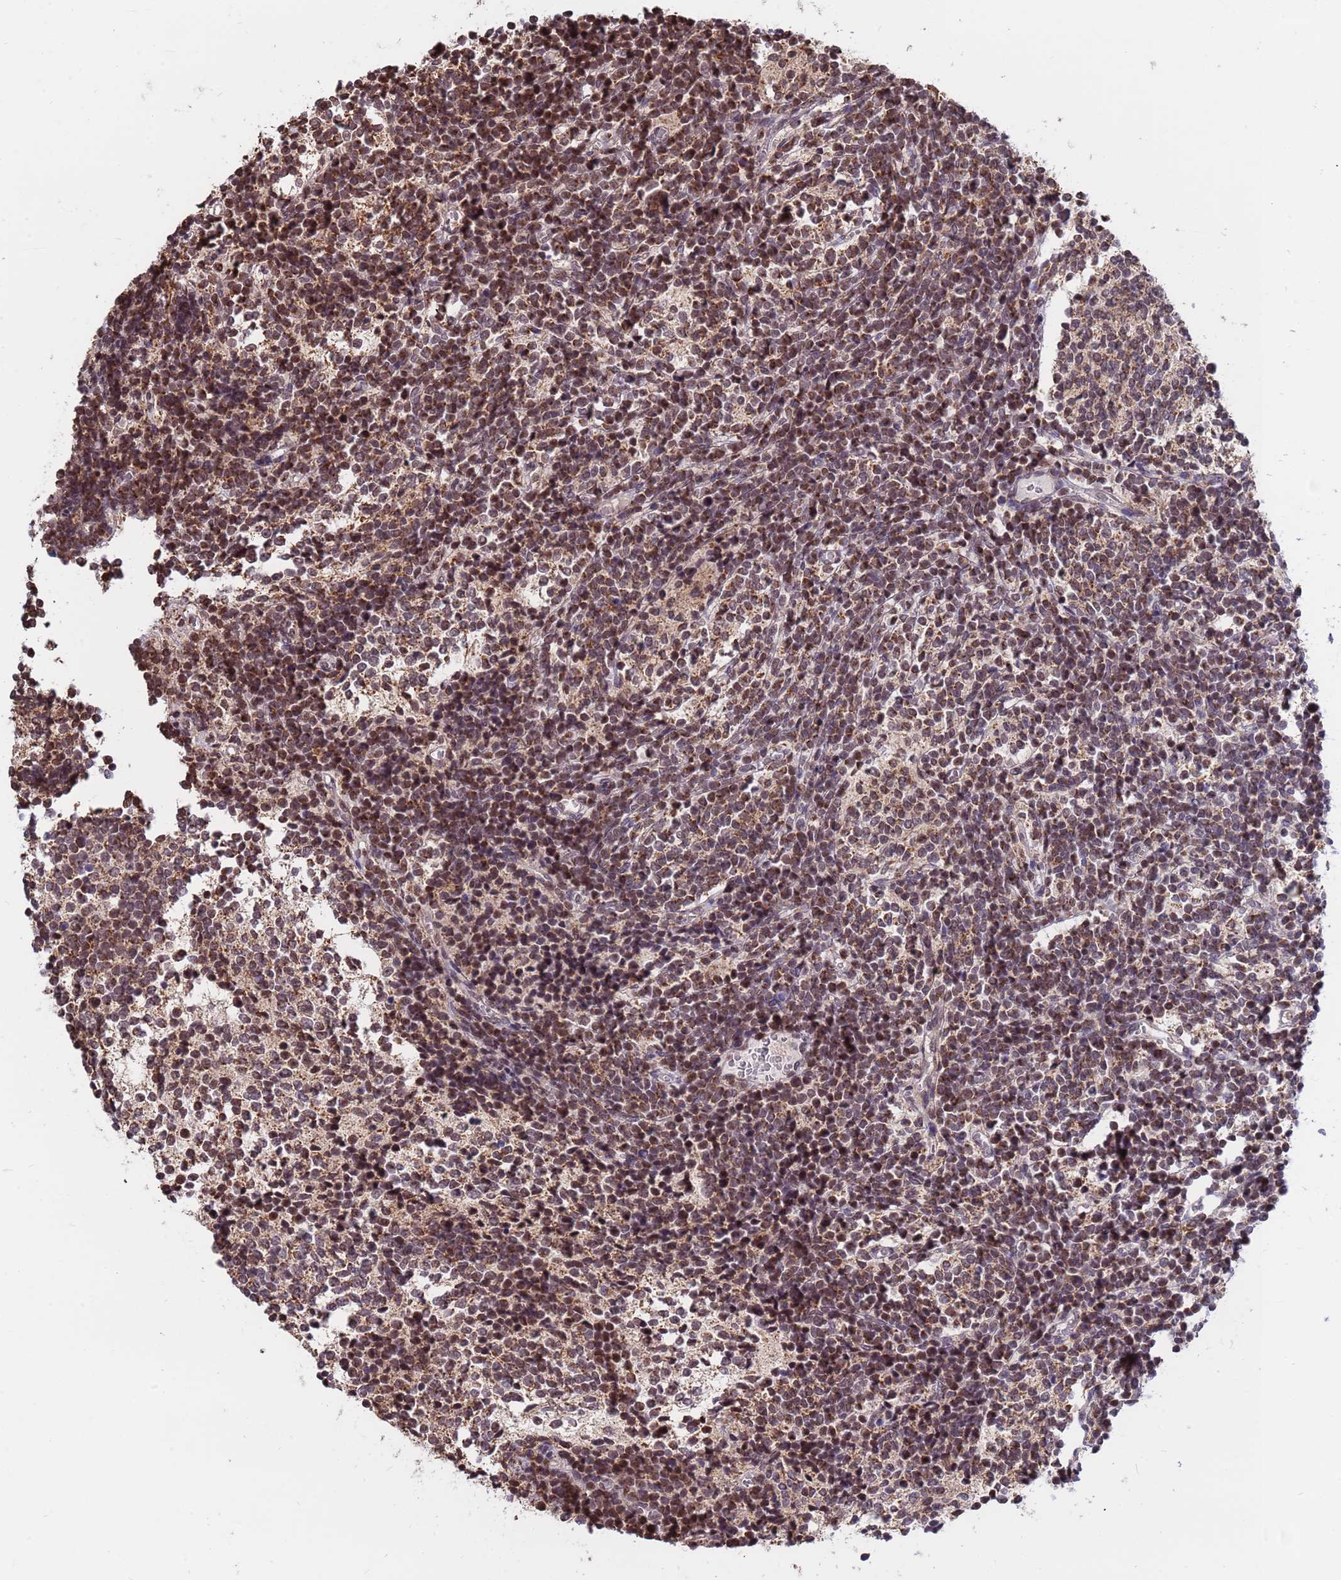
{"staining": {"intensity": "moderate", "quantity": "25%-75%", "location": "nuclear"}, "tissue": "glioma", "cell_type": "Tumor cells", "image_type": "cancer", "snomed": [{"axis": "morphology", "description": "Glioma, malignant, Low grade"}, {"axis": "topography", "description": "Brain"}], "caption": "There is medium levels of moderate nuclear staining in tumor cells of glioma, as demonstrated by immunohistochemical staining (brown color).", "gene": "DENND2B", "patient": {"sex": "female", "age": 1}}